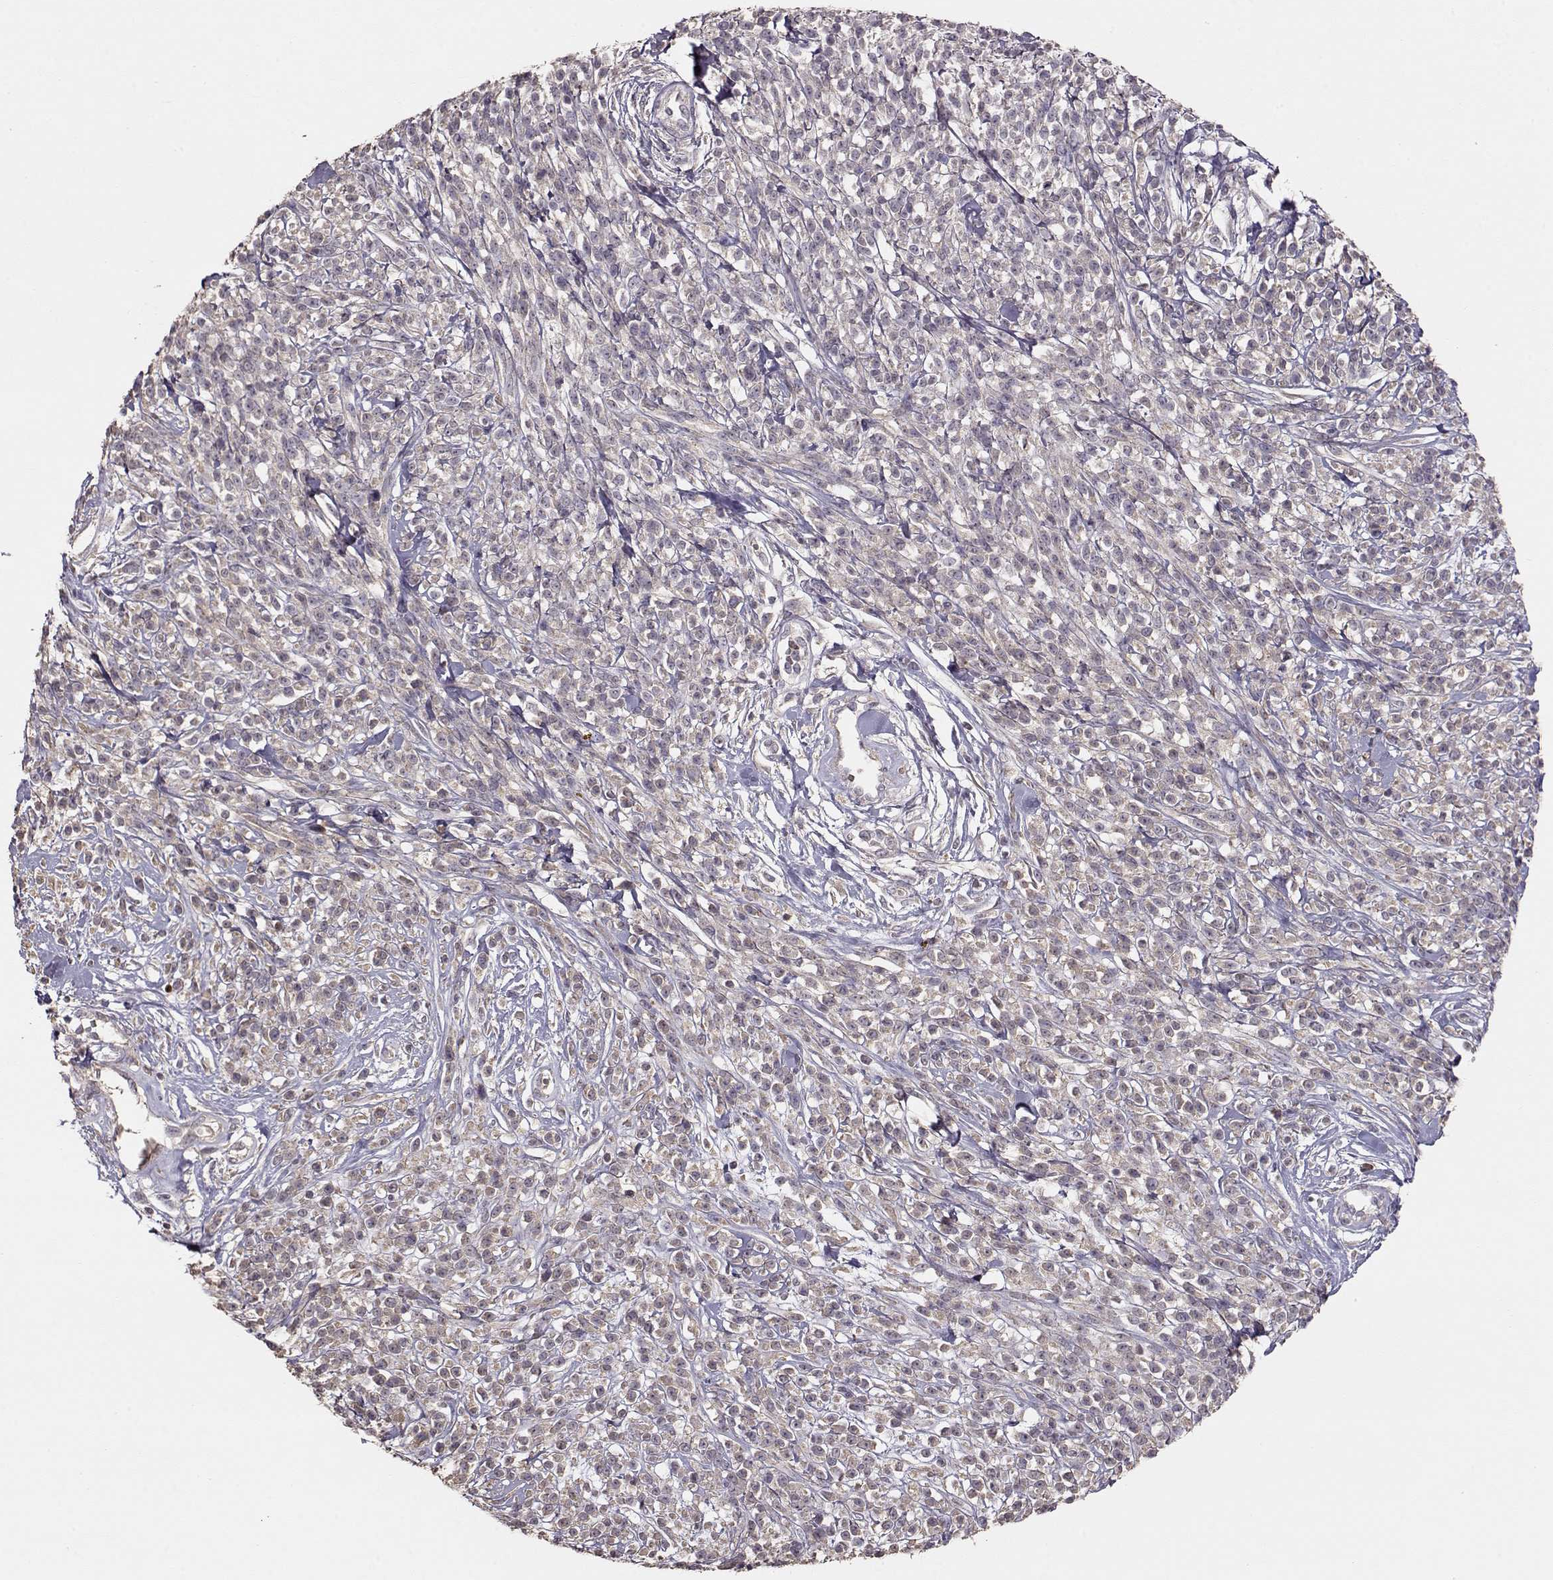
{"staining": {"intensity": "negative", "quantity": "none", "location": "none"}, "tissue": "melanoma", "cell_type": "Tumor cells", "image_type": "cancer", "snomed": [{"axis": "morphology", "description": "Malignant melanoma, NOS"}, {"axis": "topography", "description": "Skin"}, {"axis": "topography", "description": "Skin of trunk"}], "caption": "This image is of malignant melanoma stained with immunohistochemistry to label a protein in brown with the nuclei are counter-stained blue. There is no staining in tumor cells. (Brightfield microscopy of DAB IHC at high magnification).", "gene": "PMCH", "patient": {"sex": "male", "age": 74}}